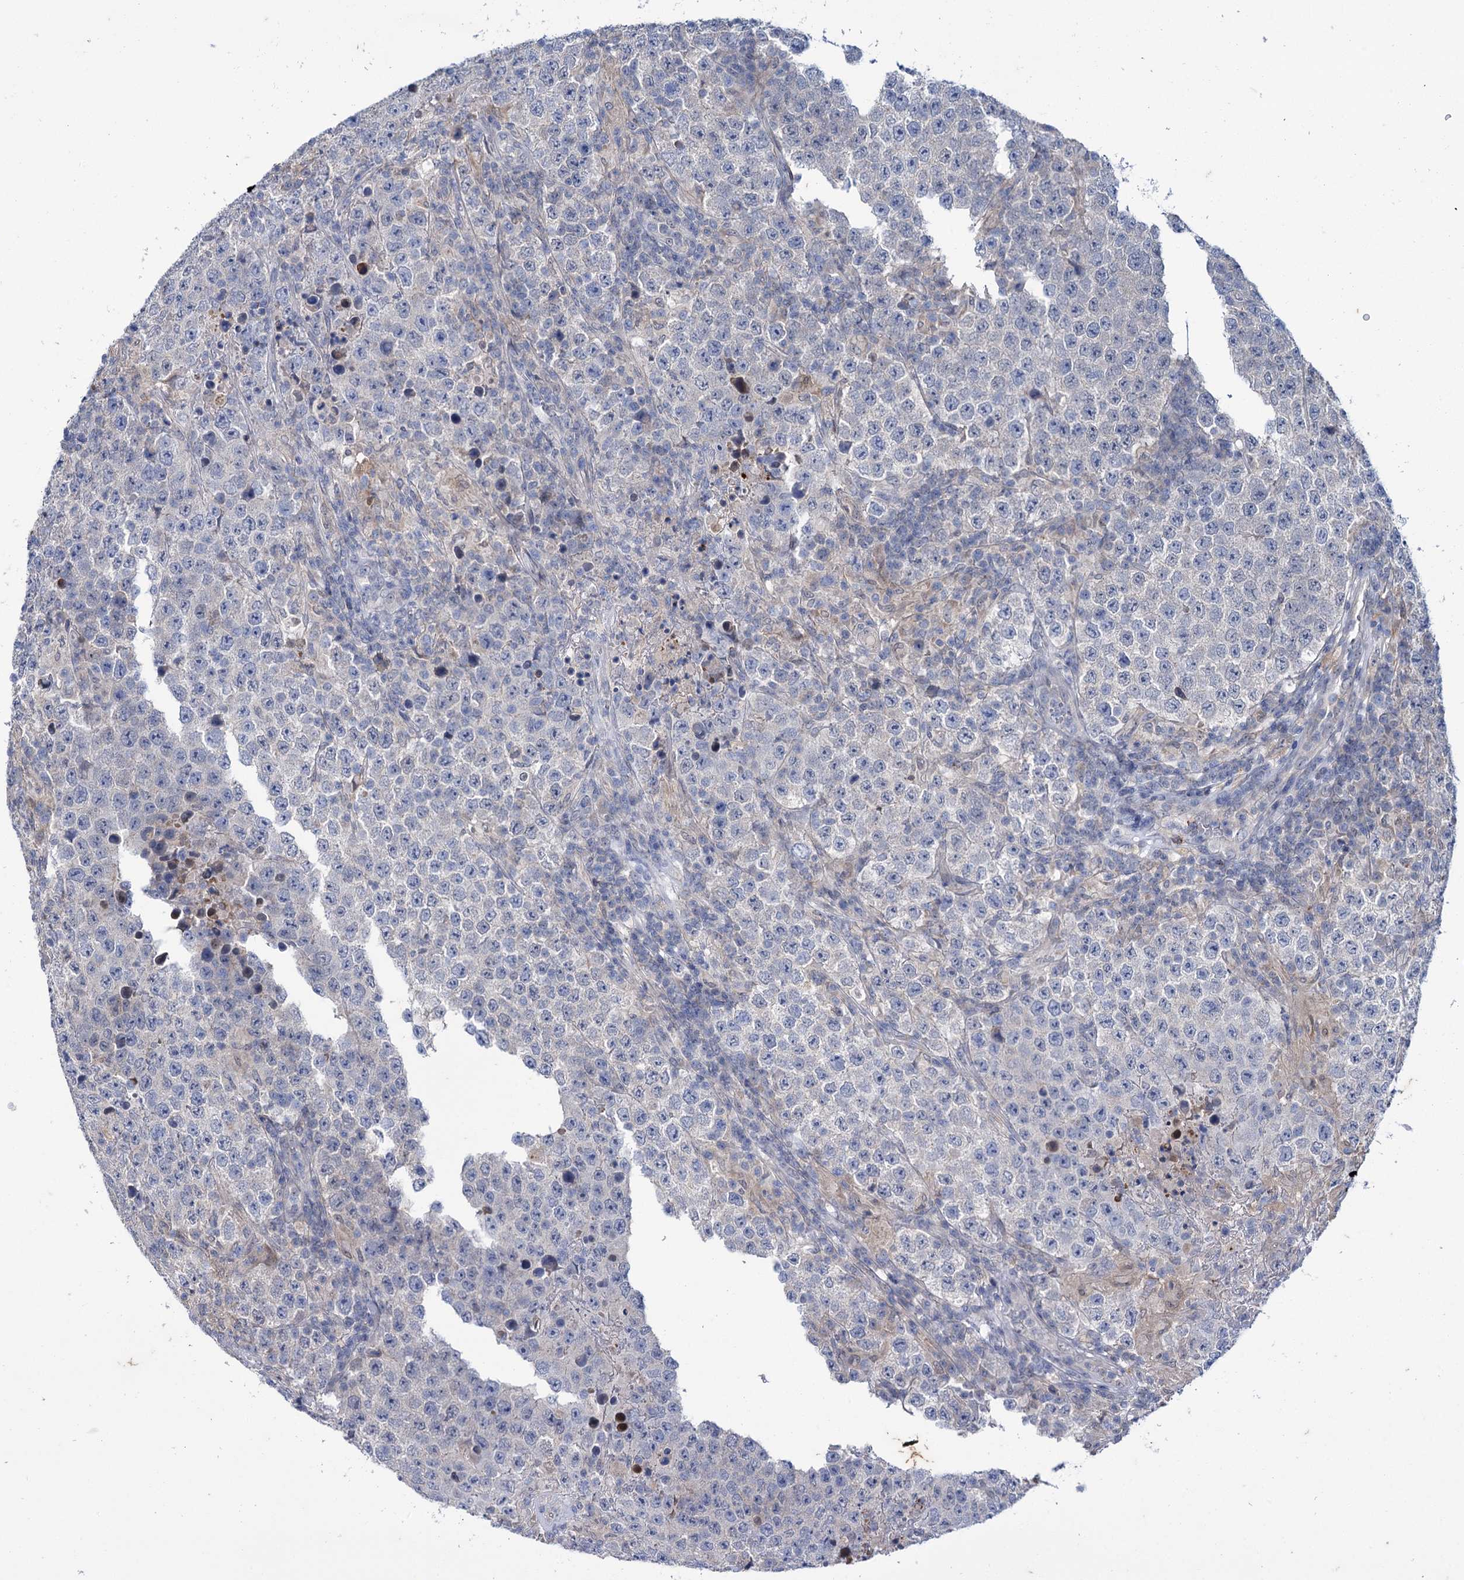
{"staining": {"intensity": "negative", "quantity": "none", "location": "none"}, "tissue": "testis cancer", "cell_type": "Tumor cells", "image_type": "cancer", "snomed": [{"axis": "morphology", "description": "Normal tissue, NOS"}, {"axis": "morphology", "description": "Urothelial carcinoma, High grade"}, {"axis": "morphology", "description": "Seminoma, NOS"}, {"axis": "morphology", "description": "Carcinoma, Embryonal, NOS"}, {"axis": "topography", "description": "Urinary bladder"}, {"axis": "topography", "description": "Testis"}], "caption": "High magnification brightfield microscopy of embryonal carcinoma (testis) stained with DAB (brown) and counterstained with hematoxylin (blue): tumor cells show no significant positivity.", "gene": "MID1IP1", "patient": {"sex": "male", "age": 41}}